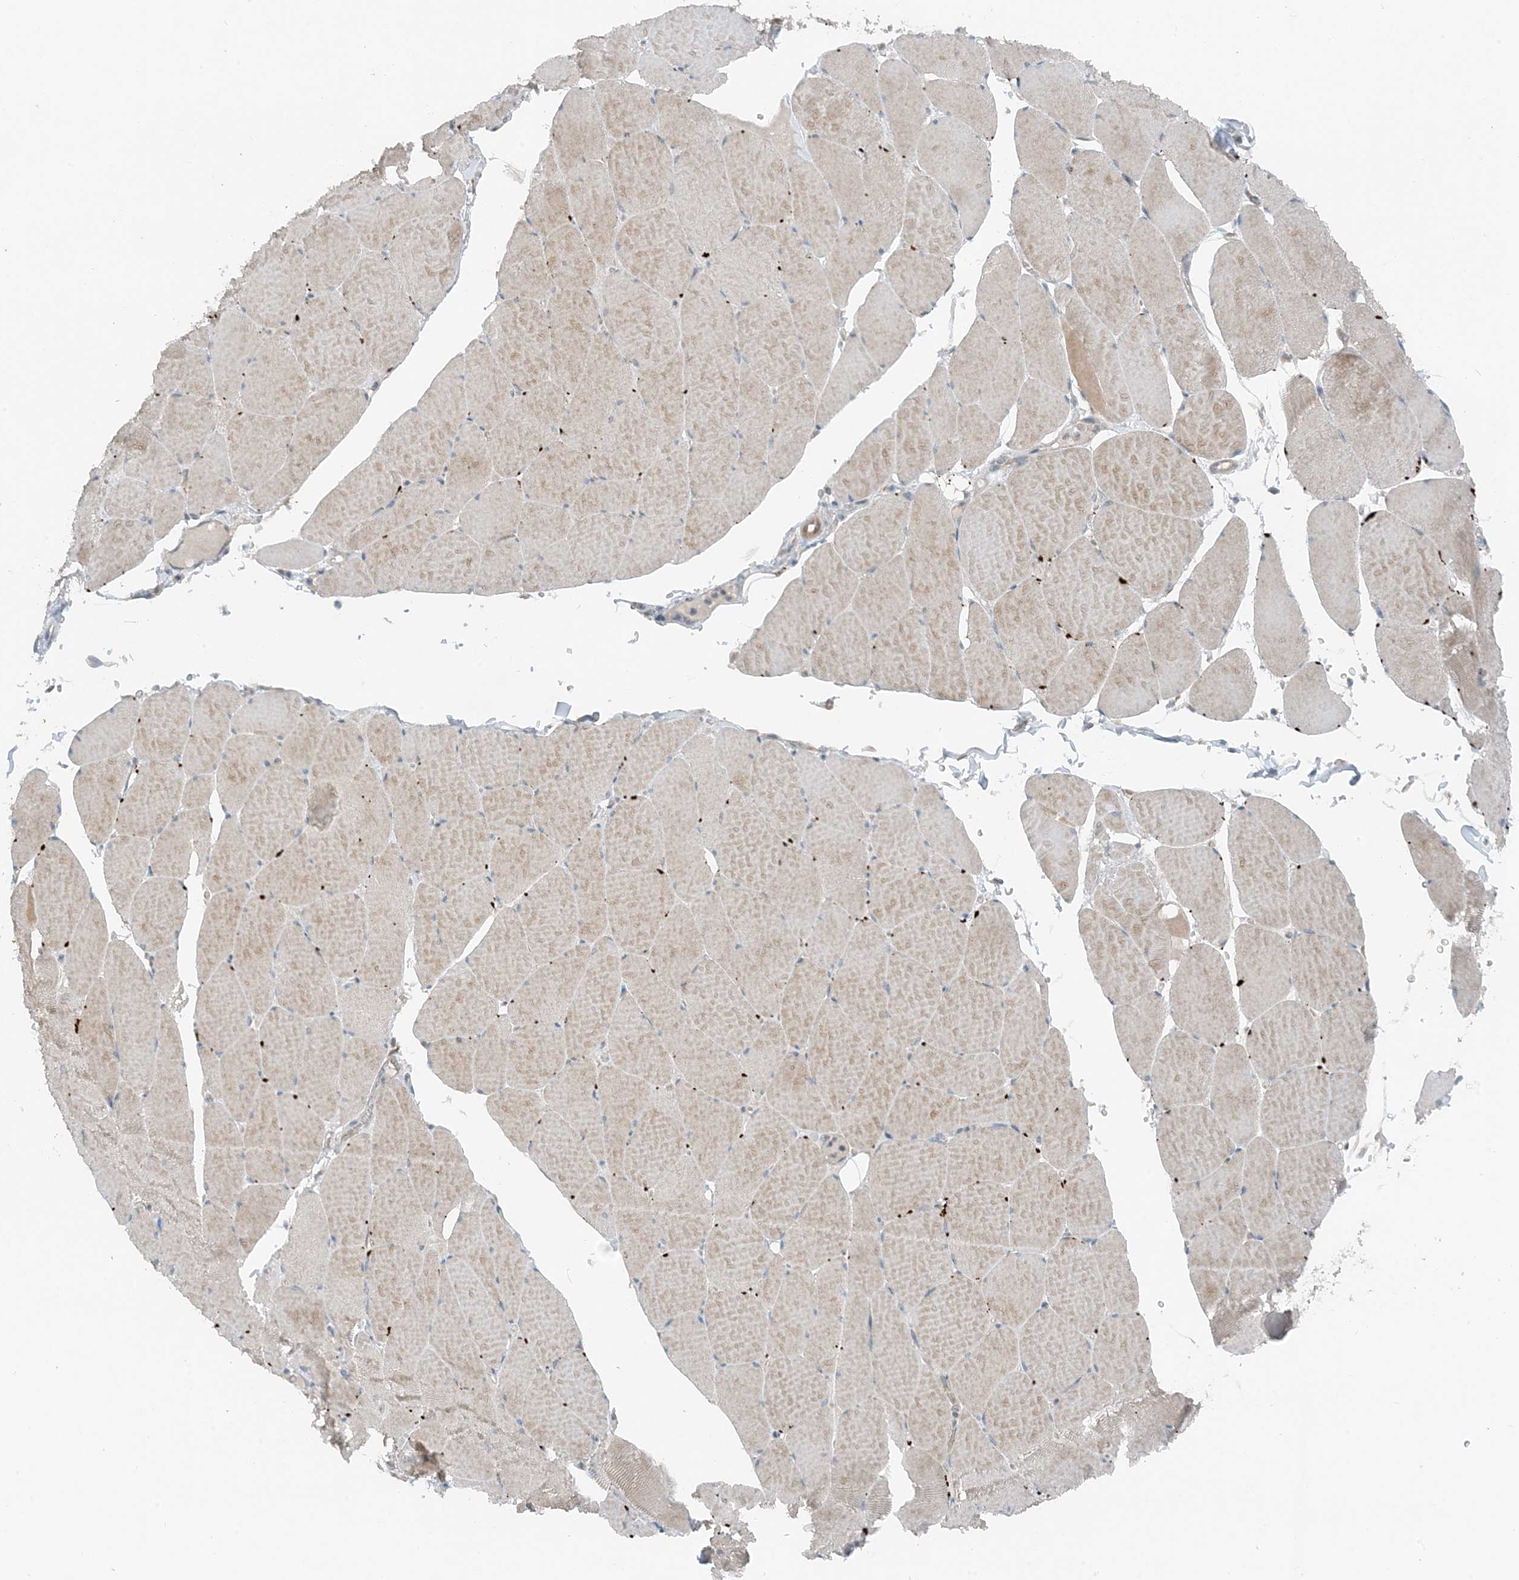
{"staining": {"intensity": "weak", "quantity": "25%-75%", "location": "cytoplasmic/membranous"}, "tissue": "skeletal muscle", "cell_type": "Myocytes", "image_type": "normal", "snomed": [{"axis": "morphology", "description": "Normal tissue, NOS"}, {"axis": "topography", "description": "Skeletal muscle"}, {"axis": "topography", "description": "Head-Neck"}], "caption": "A histopathology image of skeletal muscle stained for a protein exhibits weak cytoplasmic/membranous brown staining in myocytes.", "gene": "MITD1", "patient": {"sex": "male", "age": 66}}